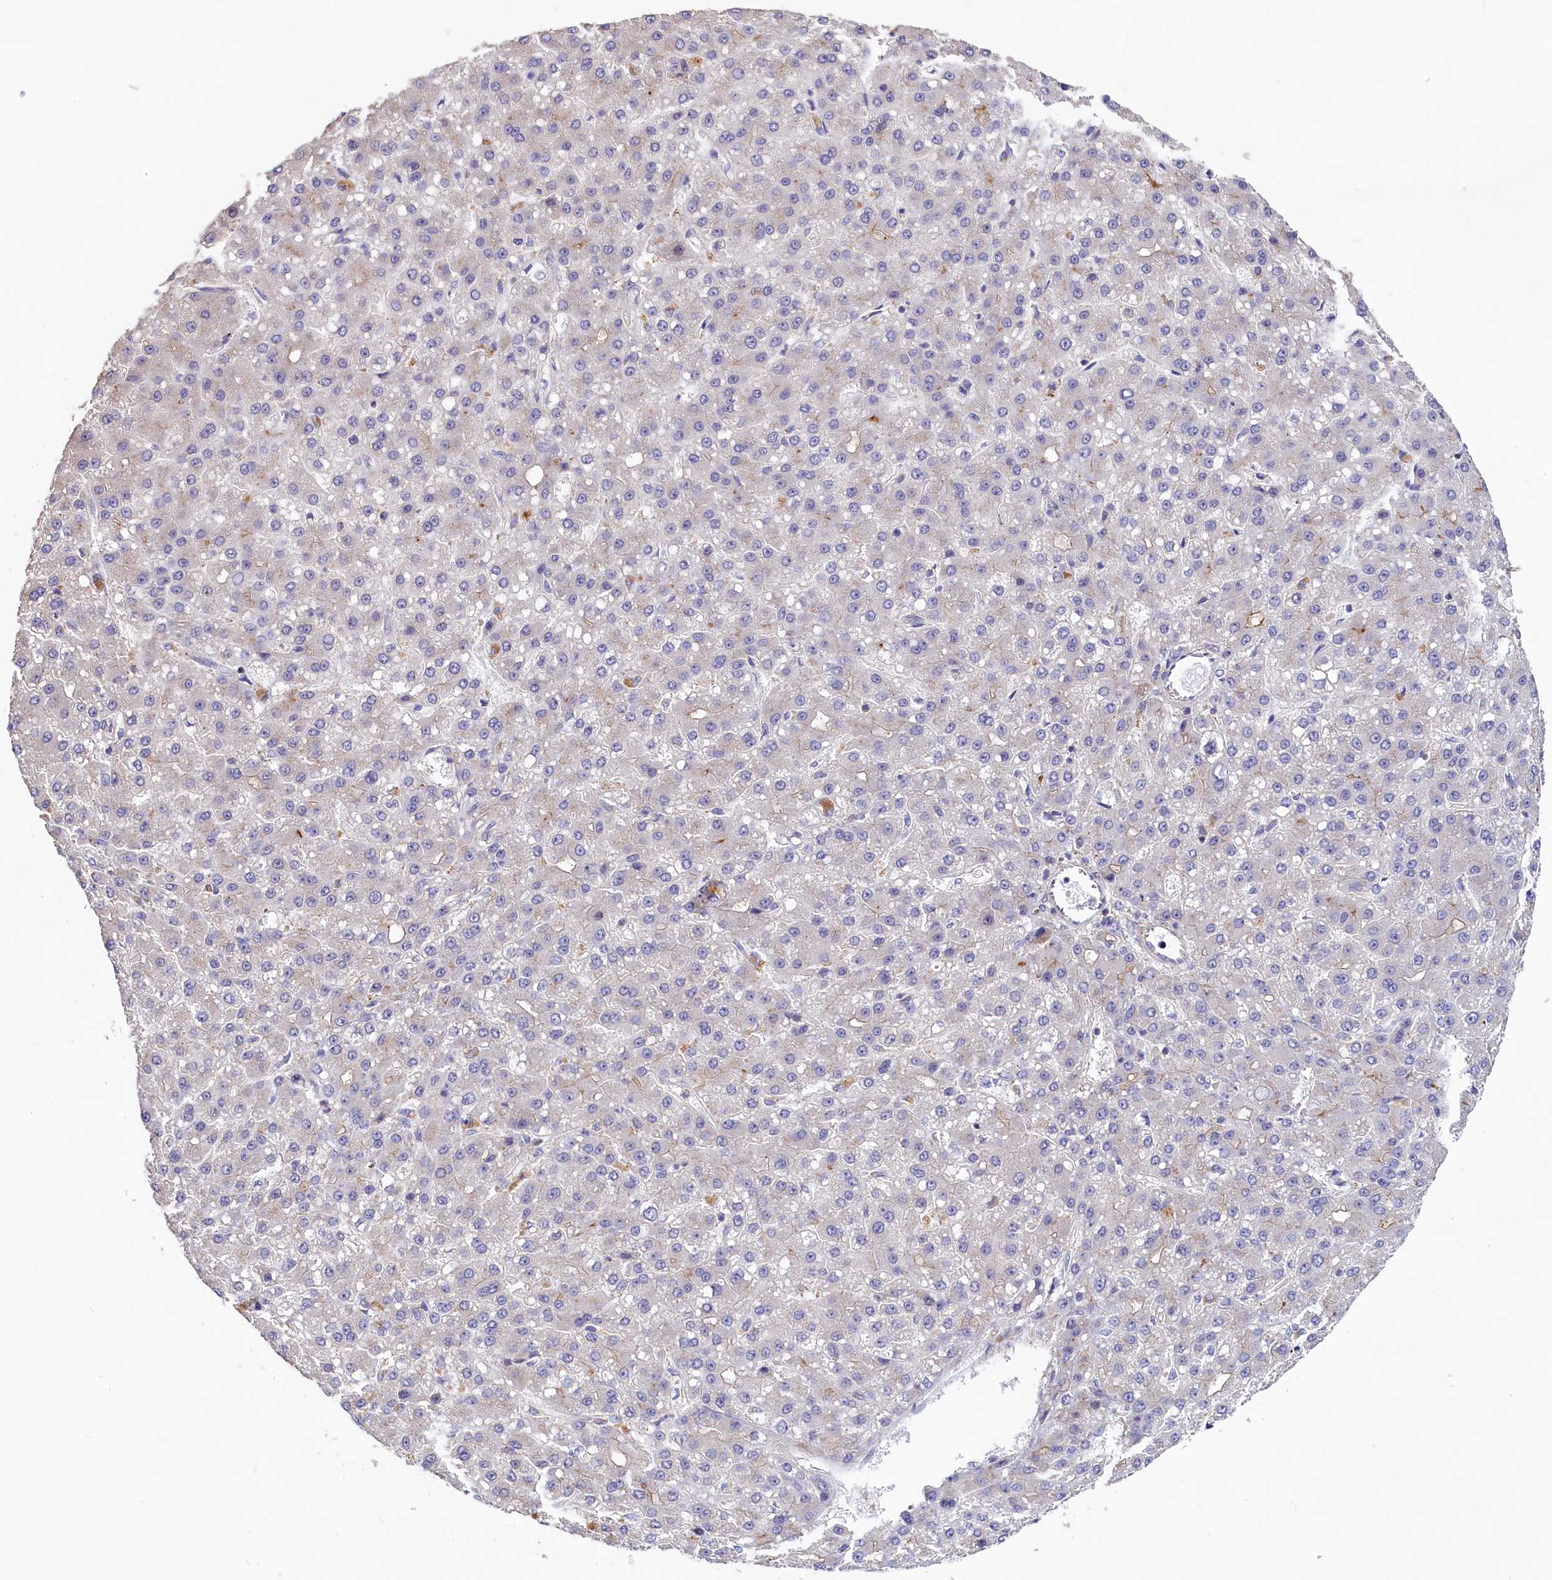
{"staining": {"intensity": "moderate", "quantity": "<25%", "location": "cytoplasmic/membranous"}, "tissue": "liver cancer", "cell_type": "Tumor cells", "image_type": "cancer", "snomed": [{"axis": "morphology", "description": "Carcinoma, Hepatocellular, NOS"}, {"axis": "topography", "description": "Liver"}], "caption": "Moderate cytoplasmic/membranous expression for a protein is identified in approximately <25% of tumor cells of liver cancer (hepatocellular carcinoma) using immunohistochemistry.", "gene": "HYKK", "patient": {"sex": "male", "age": 67}}